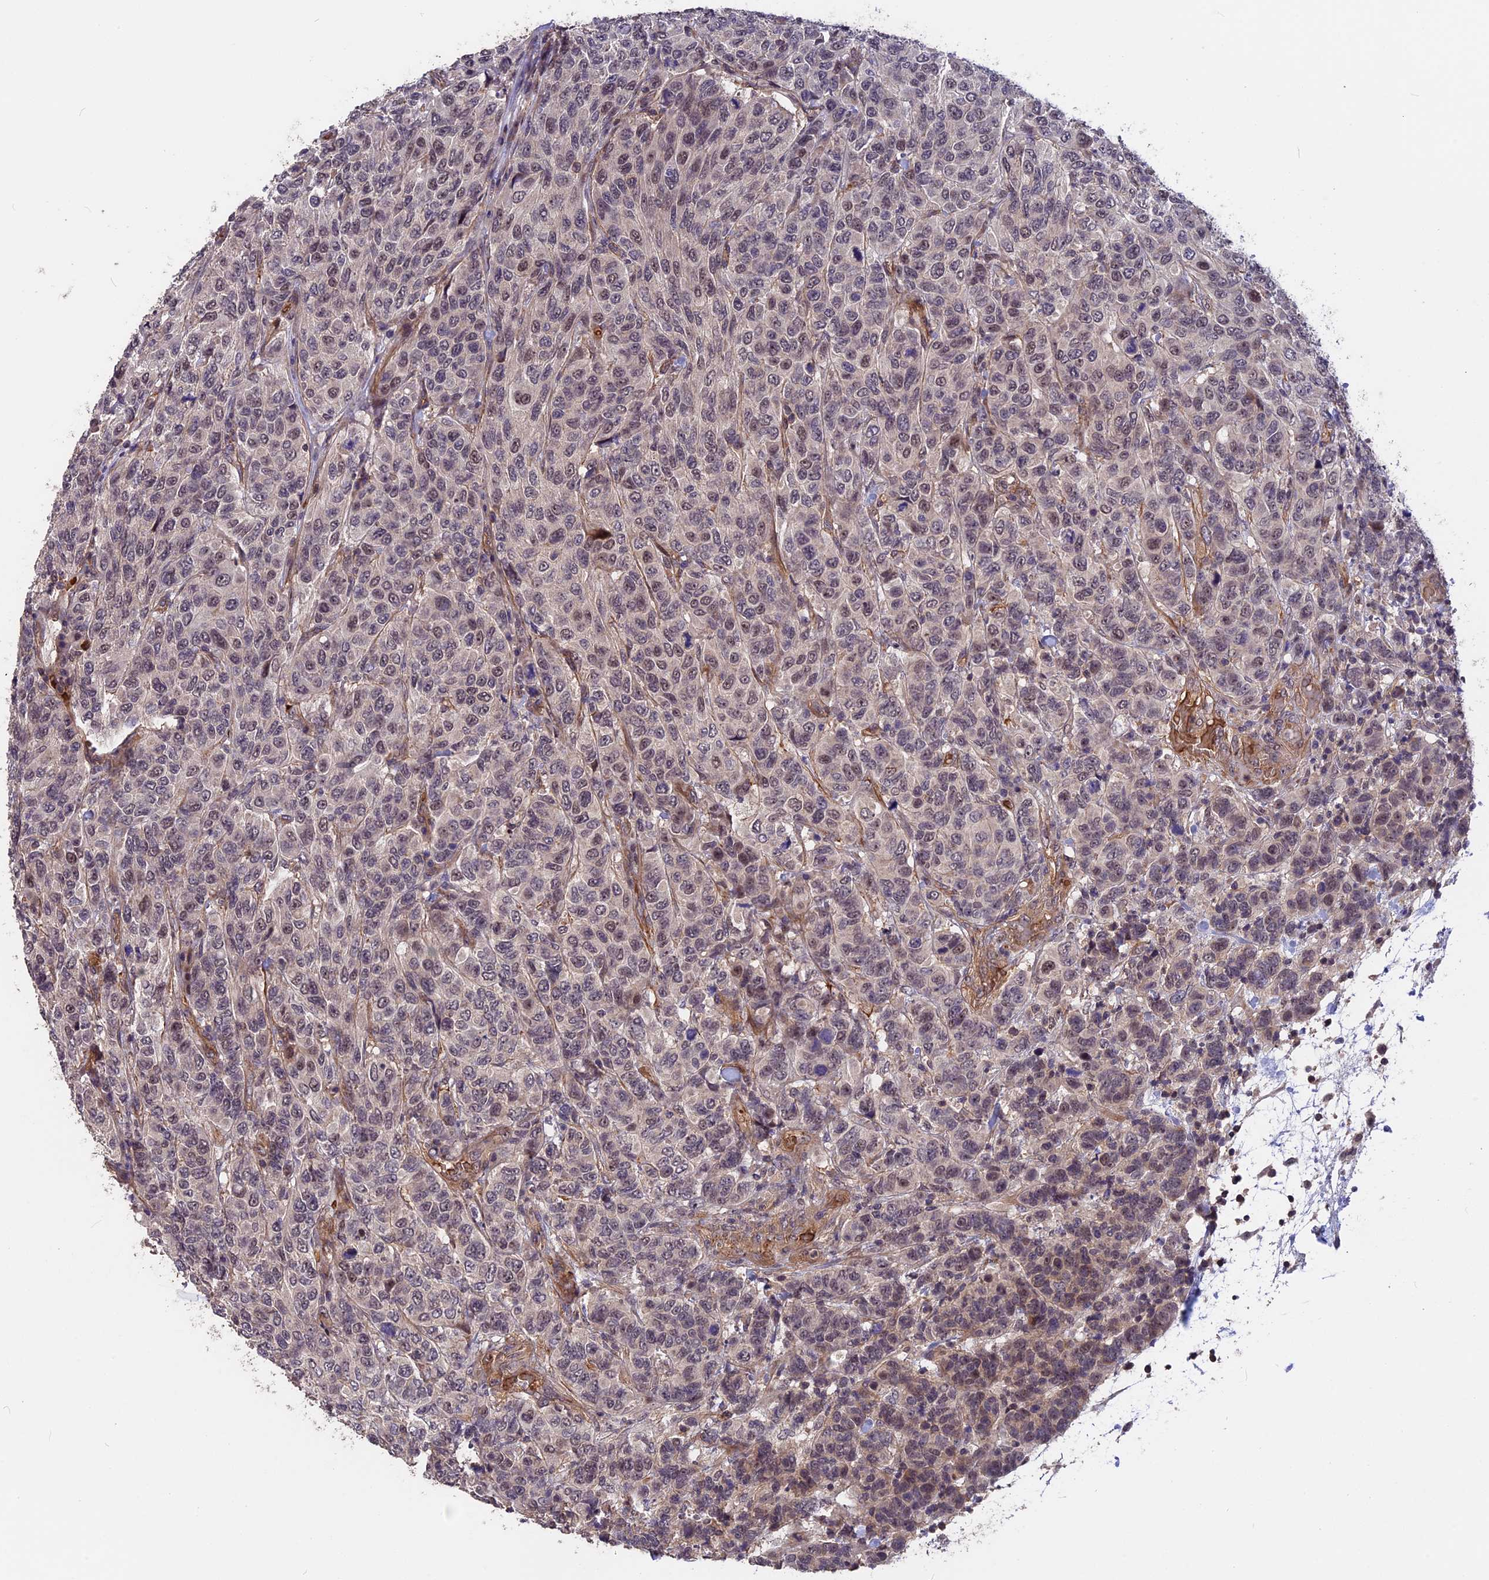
{"staining": {"intensity": "negative", "quantity": "none", "location": "none"}, "tissue": "breast cancer", "cell_type": "Tumor cells", "image_type": "cancer", "snomed": [{"axis": "morphology", "description": "Duct carcinoma"}, {"axis": "topography", "description": "Breast"}], "caption": "This micrograph is of breast cancer stained with IHC to label a protein in brown with the nuclei are counter-stained blue. There is no staining in tumor cells.", "gene": "ZC3H10", "patient": {"sex": "female", "age": 55}}